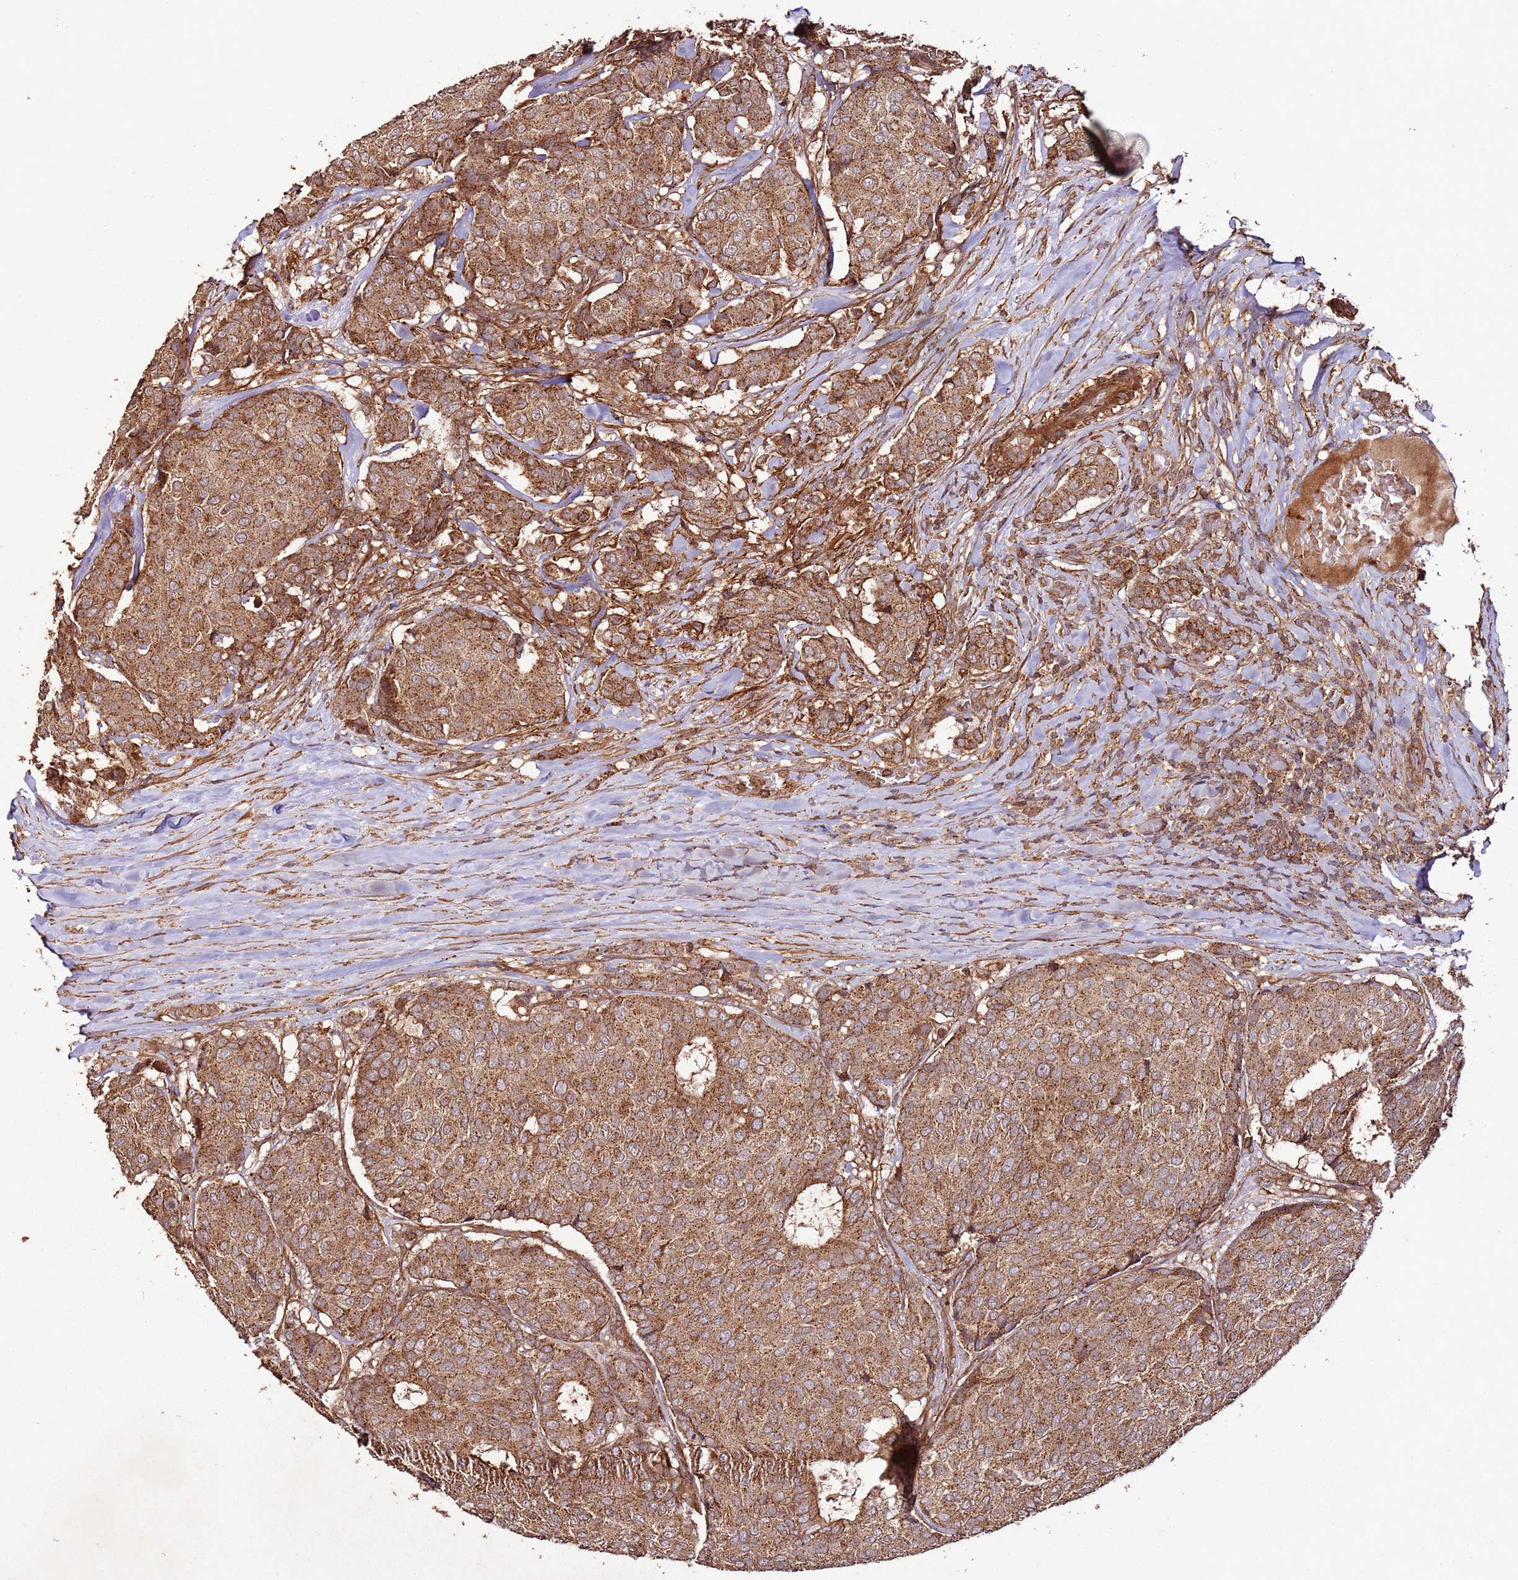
{"staining": {"intensity": "strong", "quantity": ">75%", "location": "cytoplasmic/membranous"}, "tissue": "breast cancer", "cell_type": "Tumor cells", "image_type": "cancer", "snomed": [{"axis": "morphology", "description": "Duct carcinoma"}, {"axis": "topography", "description": "Breast"}], "caption": "Infiltrating ductal carcinoma (breast) stained with DAB IHC displays high levels of strong cytoplasmic/membranous positivity in about >75% of tumor cells. The staining was performed using DAB to visualize the protein expression in brown, while the nuclei were stained in blue with hematoxylin (Magnification: 20x).", "gene": "FAM186A", "patient": {"sex": "female", "age": 75}}